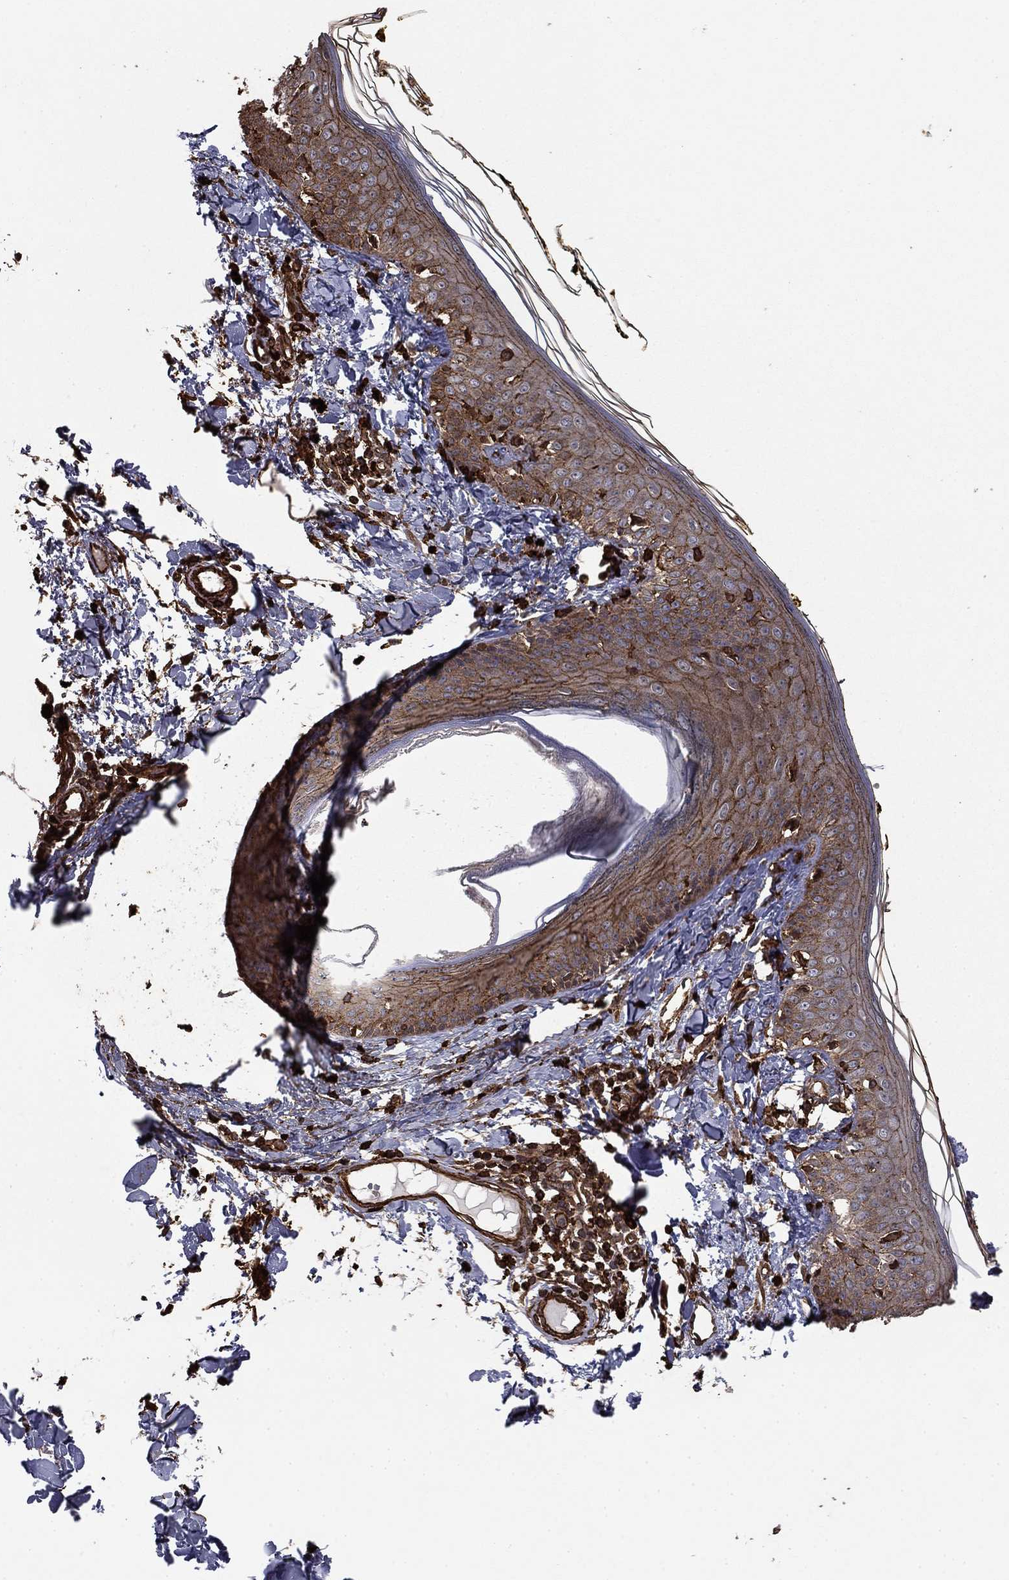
{"staining": {"intensity": "negative", "quantity": "none", "location": "none"}, "tissue": "skin", "cell_type": "Fibroblasts", "image_type": "normal", "snomed": [{"axis": "morphology", "description": "Normal tissue, NOS"}, {"axis": "topography", "description": "Skin"}], "caption": "An IHC image of normal skin is shown. There is no staining in fibroblasts of skin.", "gene": "HABP4", "patient": {"sex": "male", "age": 76}}